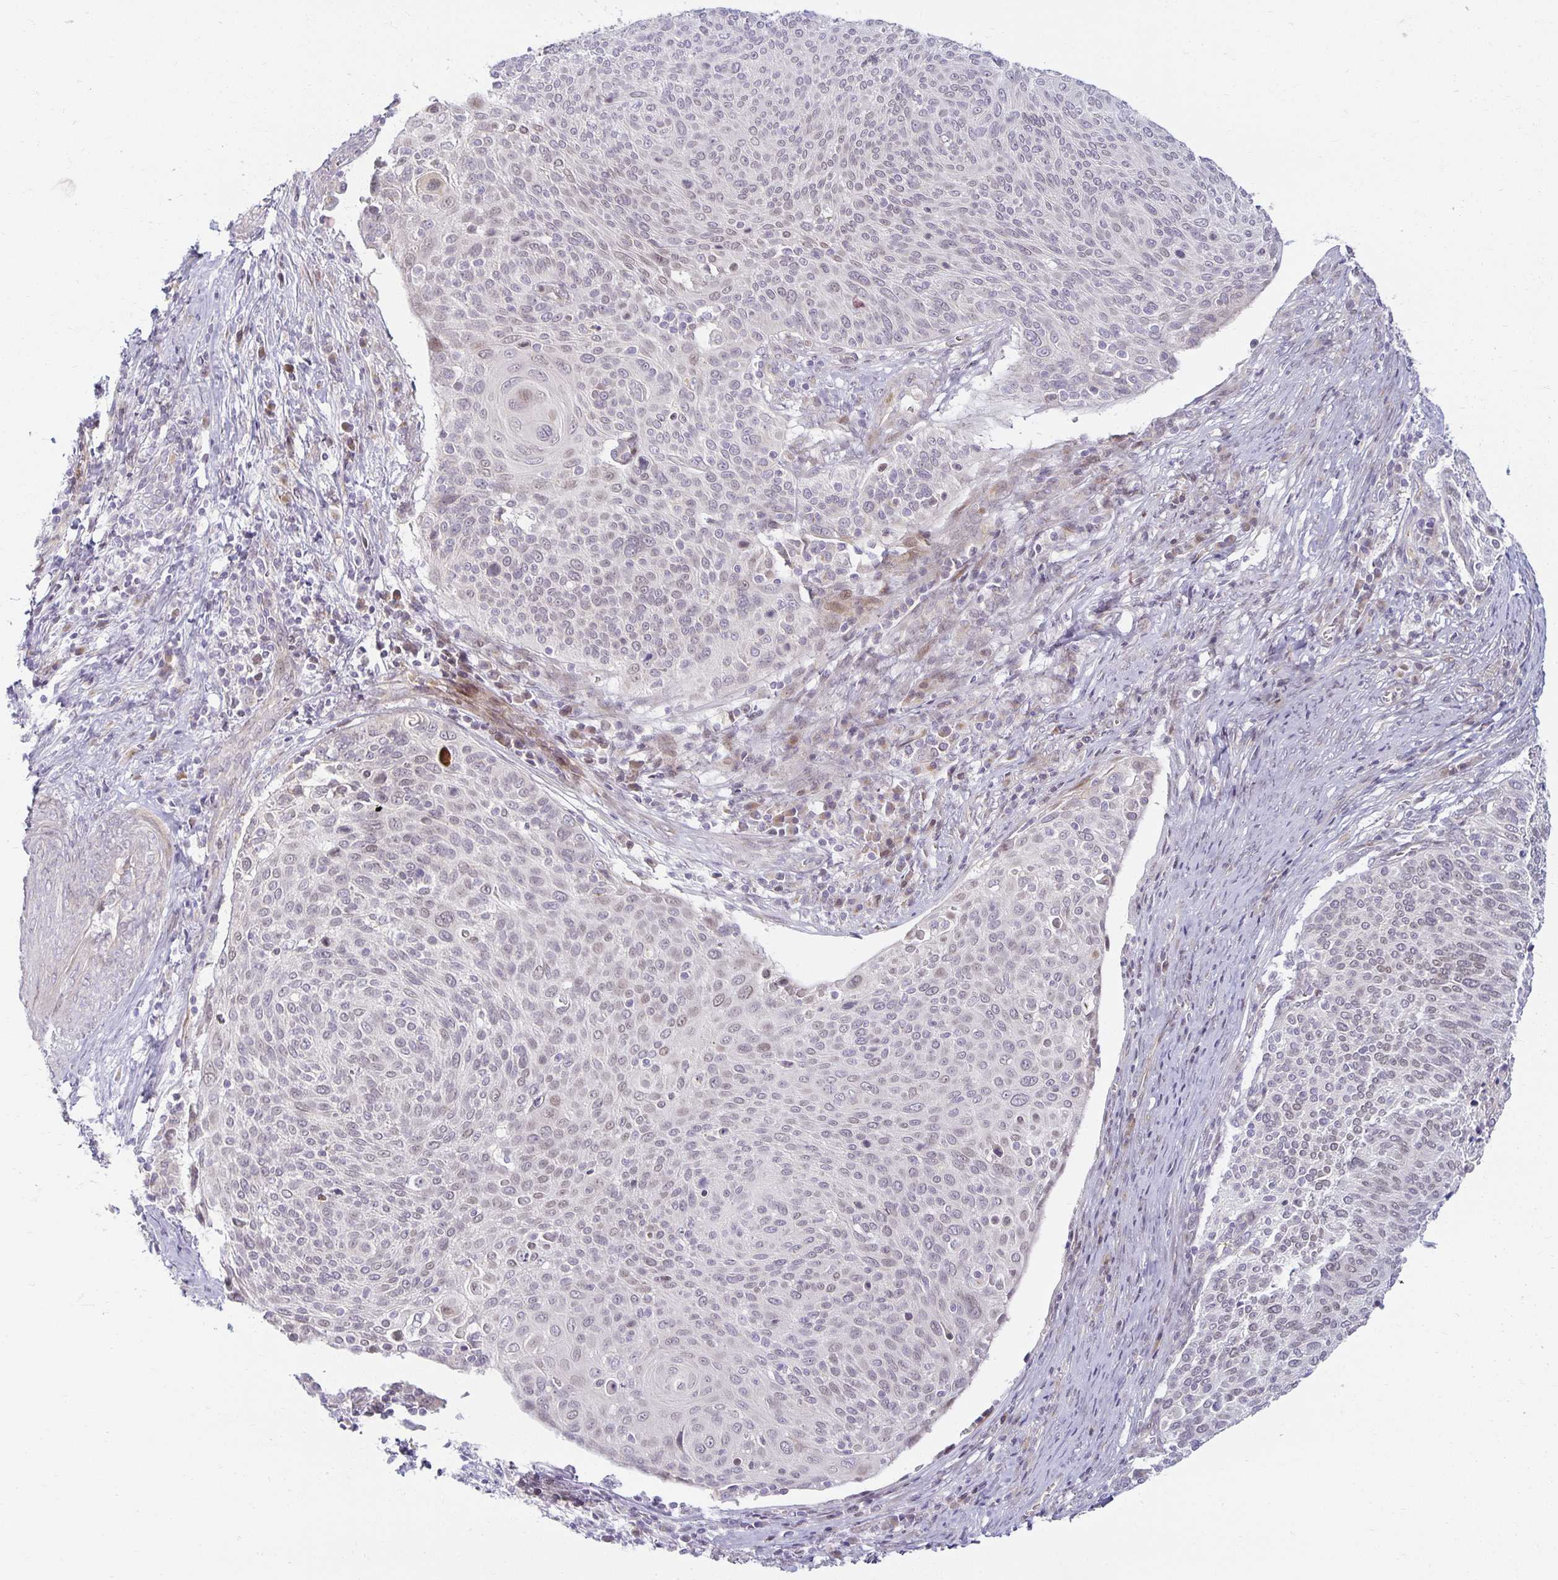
{"staining": {"intensity": "negative", "quantity": "none", "location": "none"}, "tissue": "cervical cancer", "cell_type": "Tumor cells", "image_type": "cancer", "snomed": [{"axis": "morphology", "description": "Squamous cell carcinoma, NOS"}, {"axis": "topography", "description": "Cervix"}], "caption": "Cervical cancer stained for a protein using immunohistochemistry displays no positivity tumor cells.", "gene": "EHF", "patient": {"sex": "female", "age": 31}}